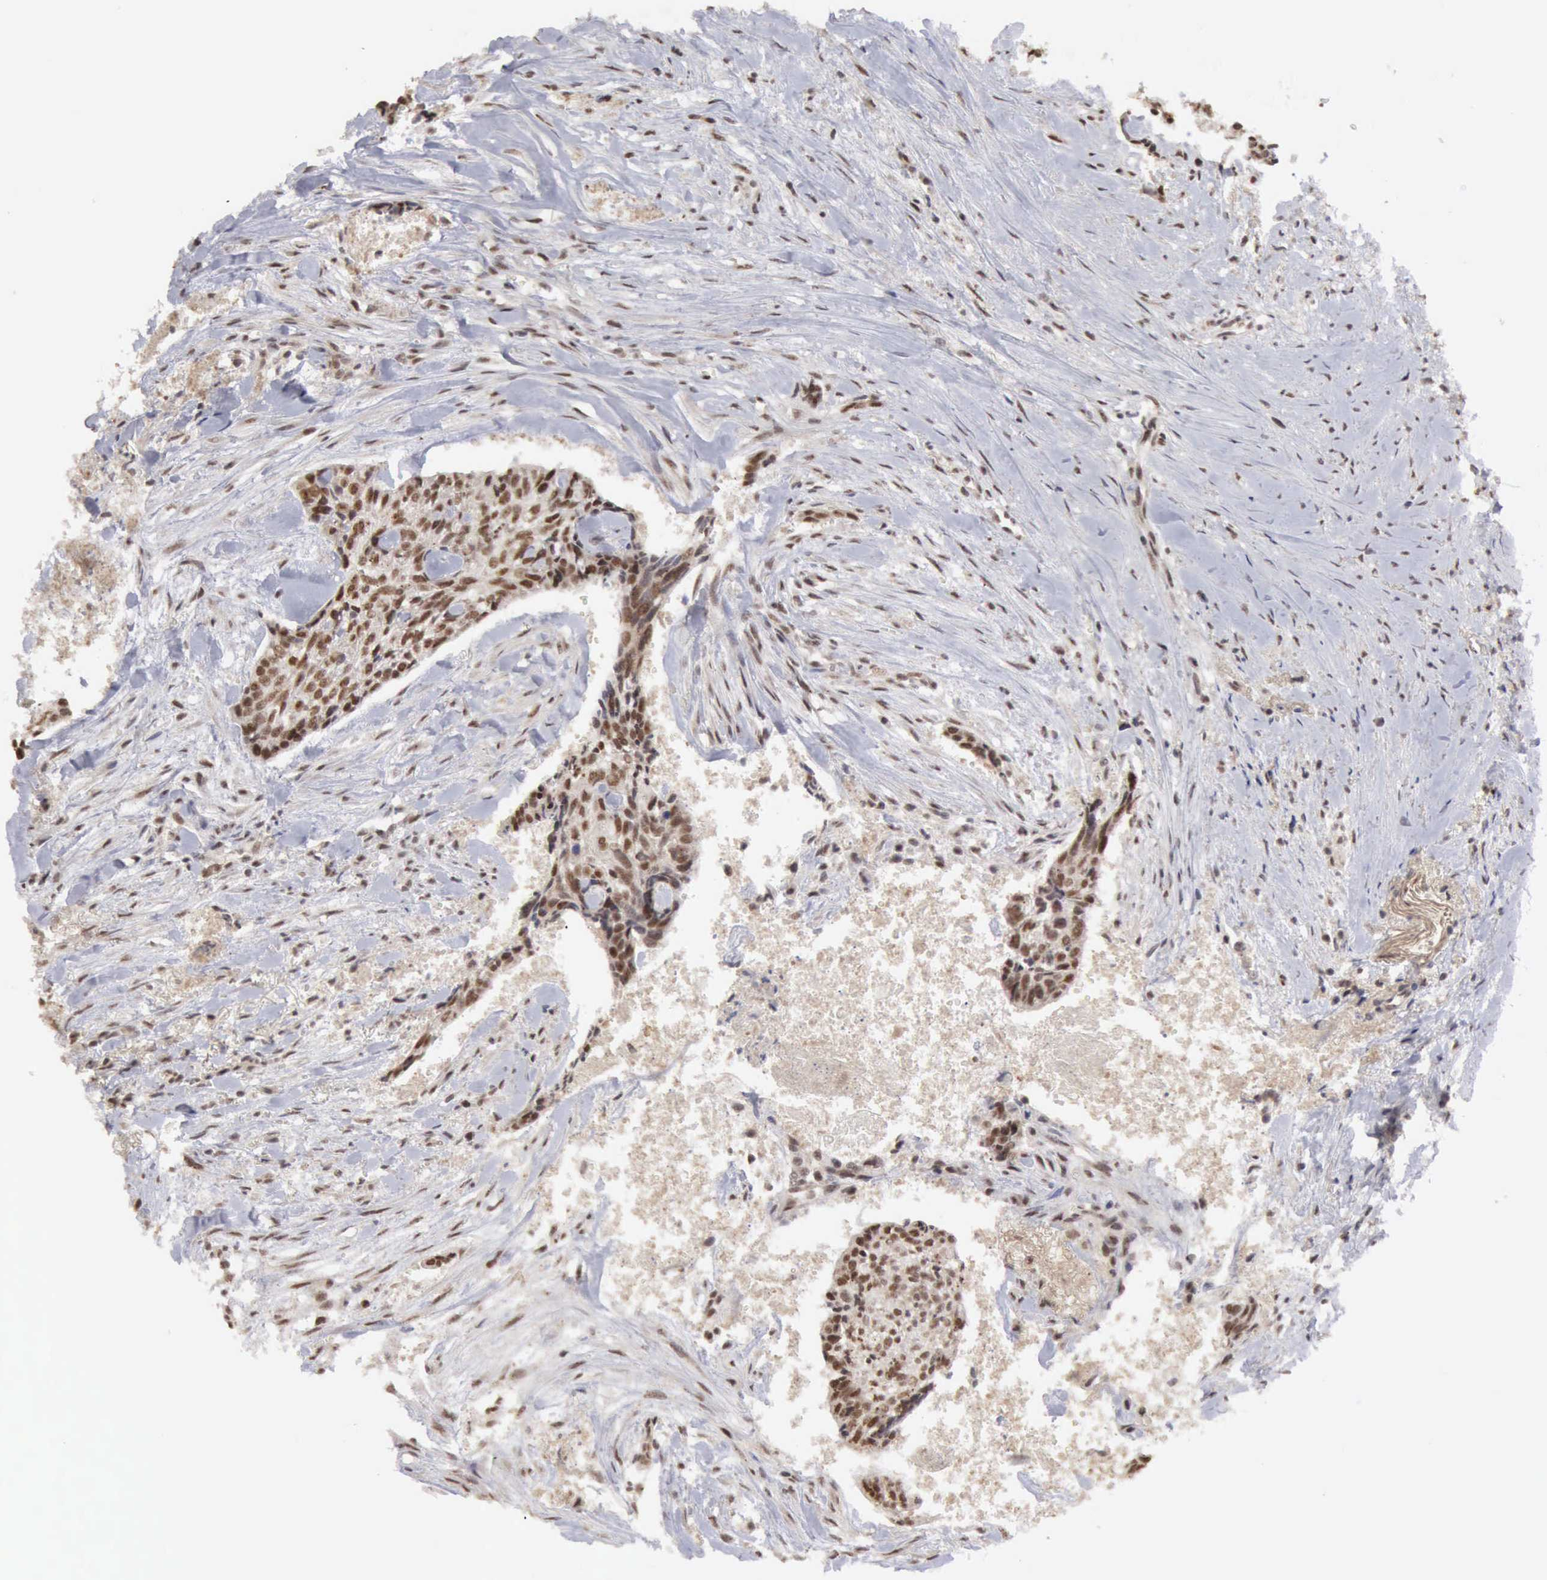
{"staining": {"intensity": "moderate", "quantity": ">75%", "location": "nuclear"}, "tissue": "head and neck cancer", "cell_type": "Tumor cells", "image_type": "cancer", "snomed": [{"axis": "morphology", "description": "Squamous cell carcinoma, NOS"}, {"axis": "topography", "description": "Salivary gland"}, {"axis": "topography", "description": "Head-Neck"}], "caption": "Moderate nuclear protein positivity is present in about >75% of tumor cells in squamous cell carcinoma (head and neck).", "gene": "CDKN2A", "patient": {"sex": "male", "age": 70}}